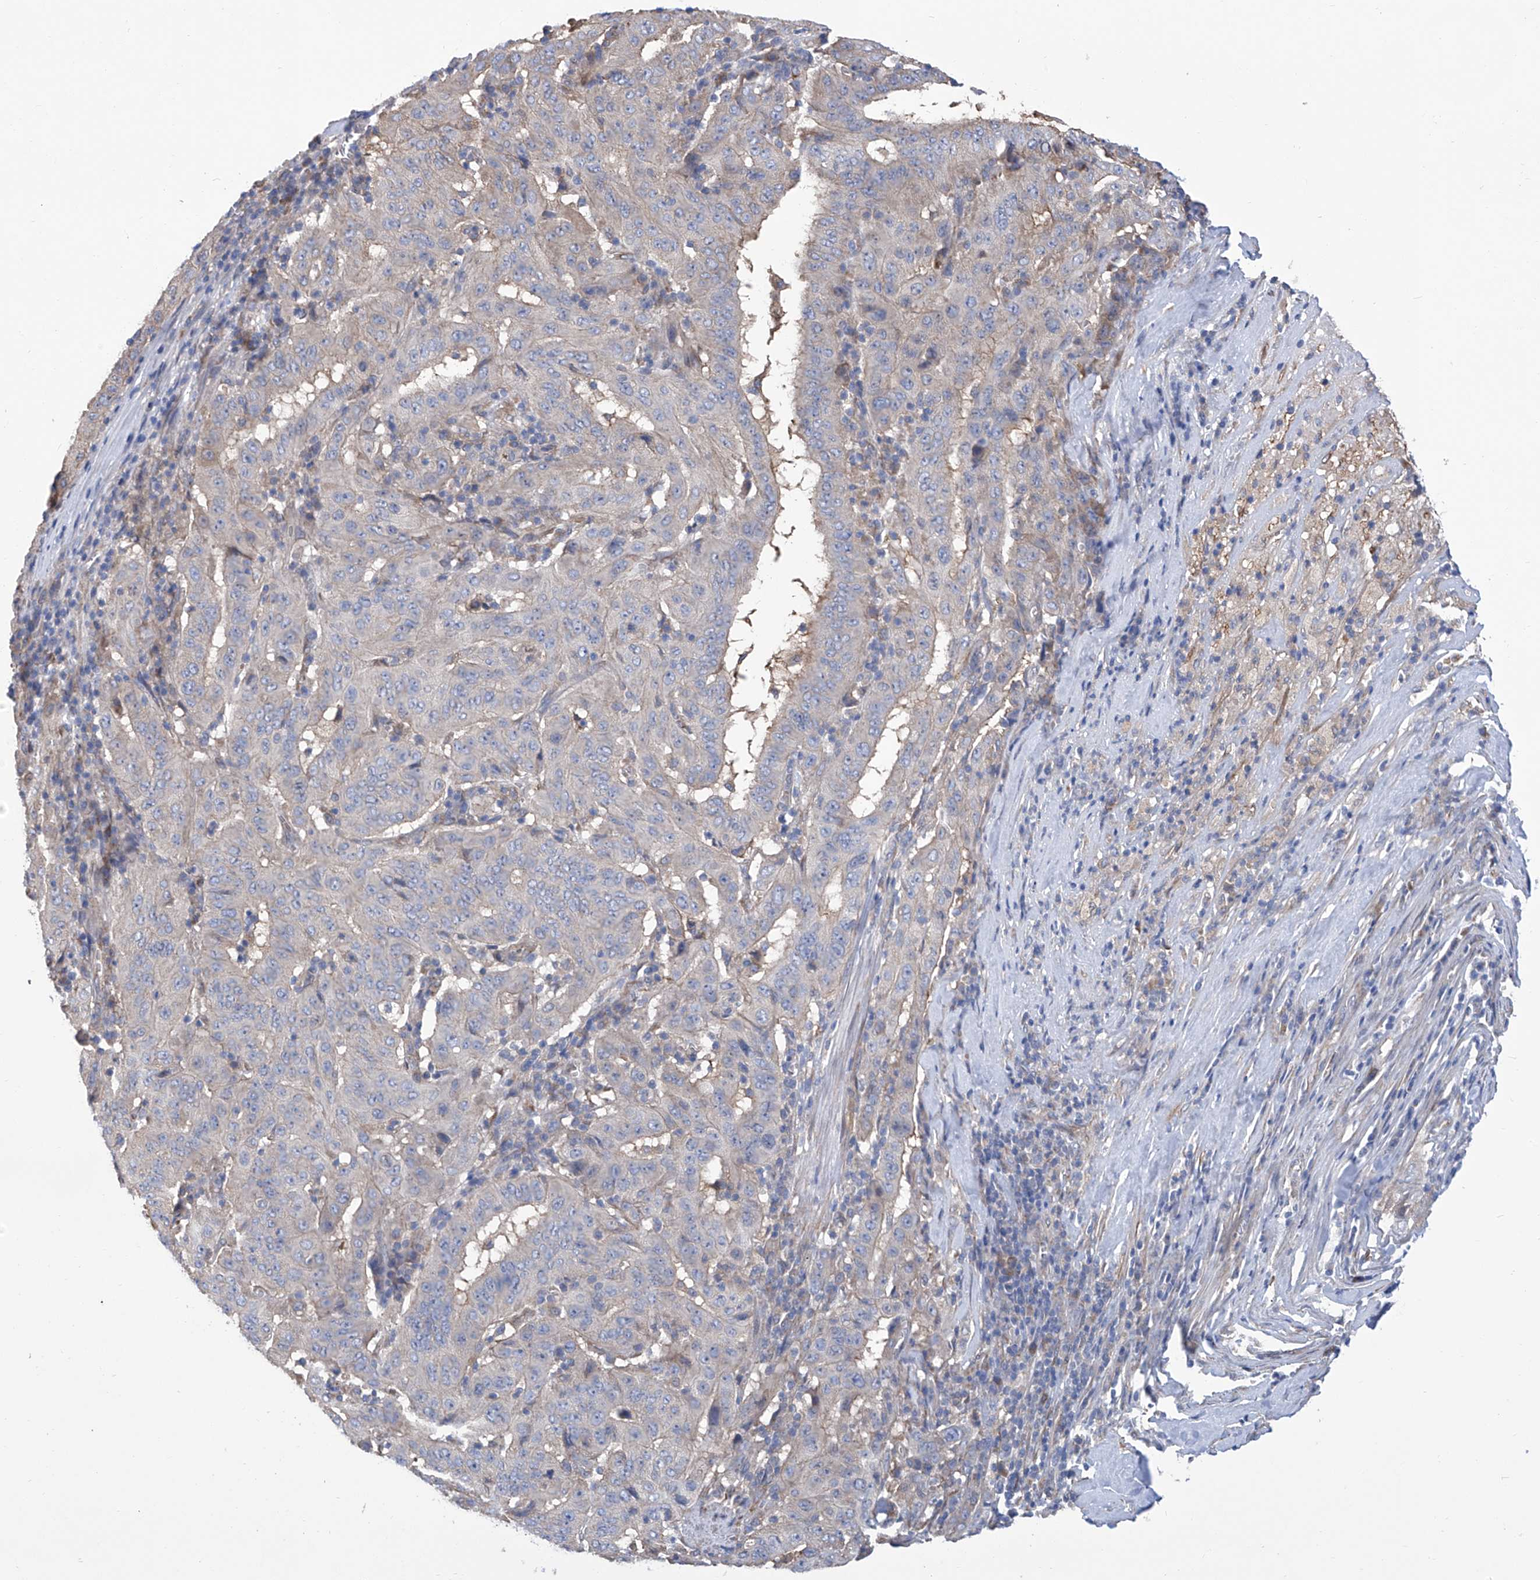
{"staining": {"intensity": "negative", "quantity": "none", "location": "none"}, "tissue": "pancreatic cancer", "cell_type": "Tumor cells", "image_type": "cancer", "snomed": [{"axis": "morphology", "description": "Adenocarcinoma, NOS"}, {"axis": "topography", "description": "Pancreas"}], "caption": "There is no significant positivity in tumor cells of pancreatic adenocarcinoma.", "gene": "SMS", "patient": {"sex": "male", "age": 63}}